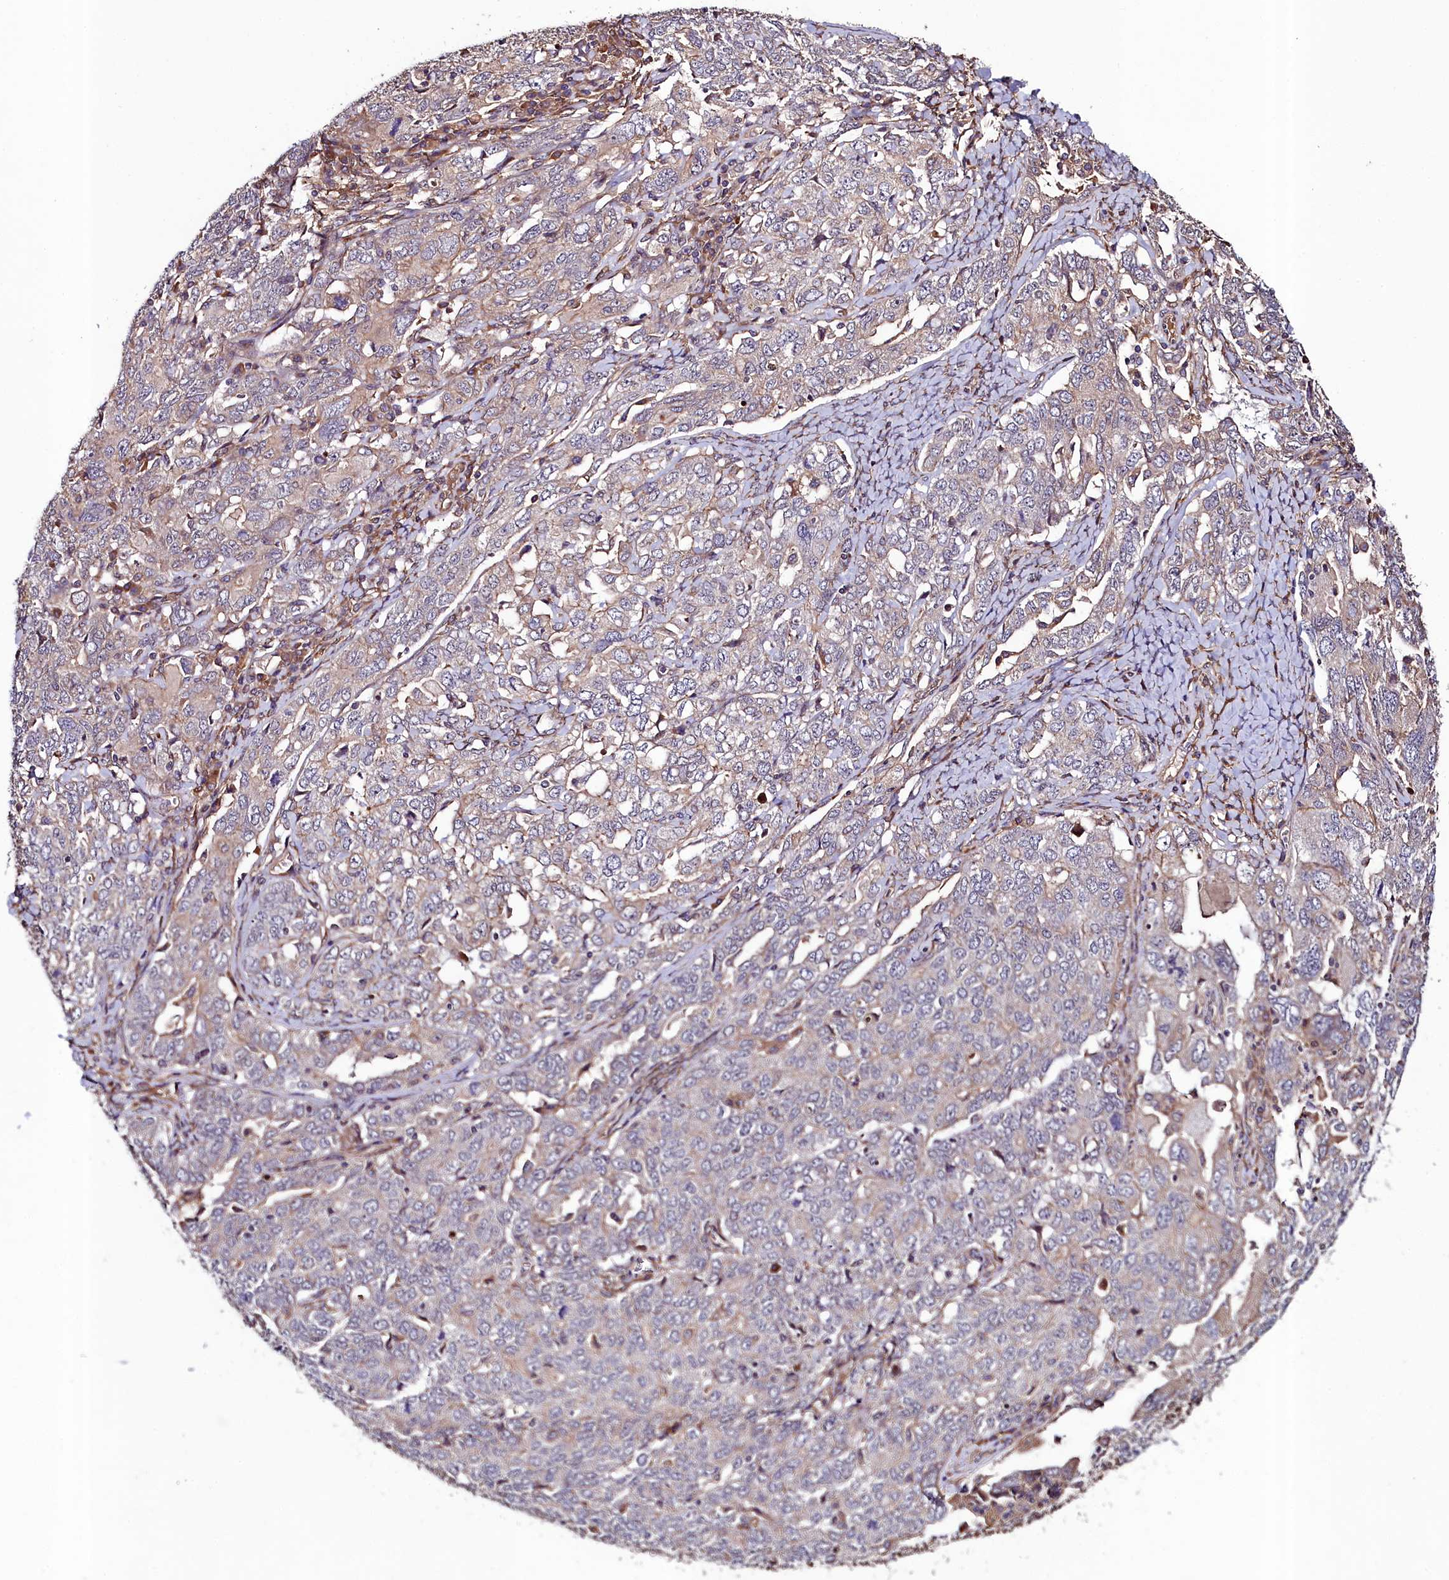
{"staining": {"intensity": "weak", "quantity": "25%-75%", "location": "cytoplasmic/membranous"}, "tissue": "ovarian cancer", "cell_type": "Tumor cells", "image_type": "cancer", "snomed": [{"axis": "morphology", "description": "Carcinoma, endometroid"}, {"axis": "topography", "description": "Ovary"}], "caption": "Immunohistochemical staining of human endometroid carcinoma (ovarian) reveals low levels of weak cytoplasmic/membranous protein positivity in about 25%-75% of tumor cells.", "gene": "CCDC102A", "patient": {"sex": "female", "age": 62}}